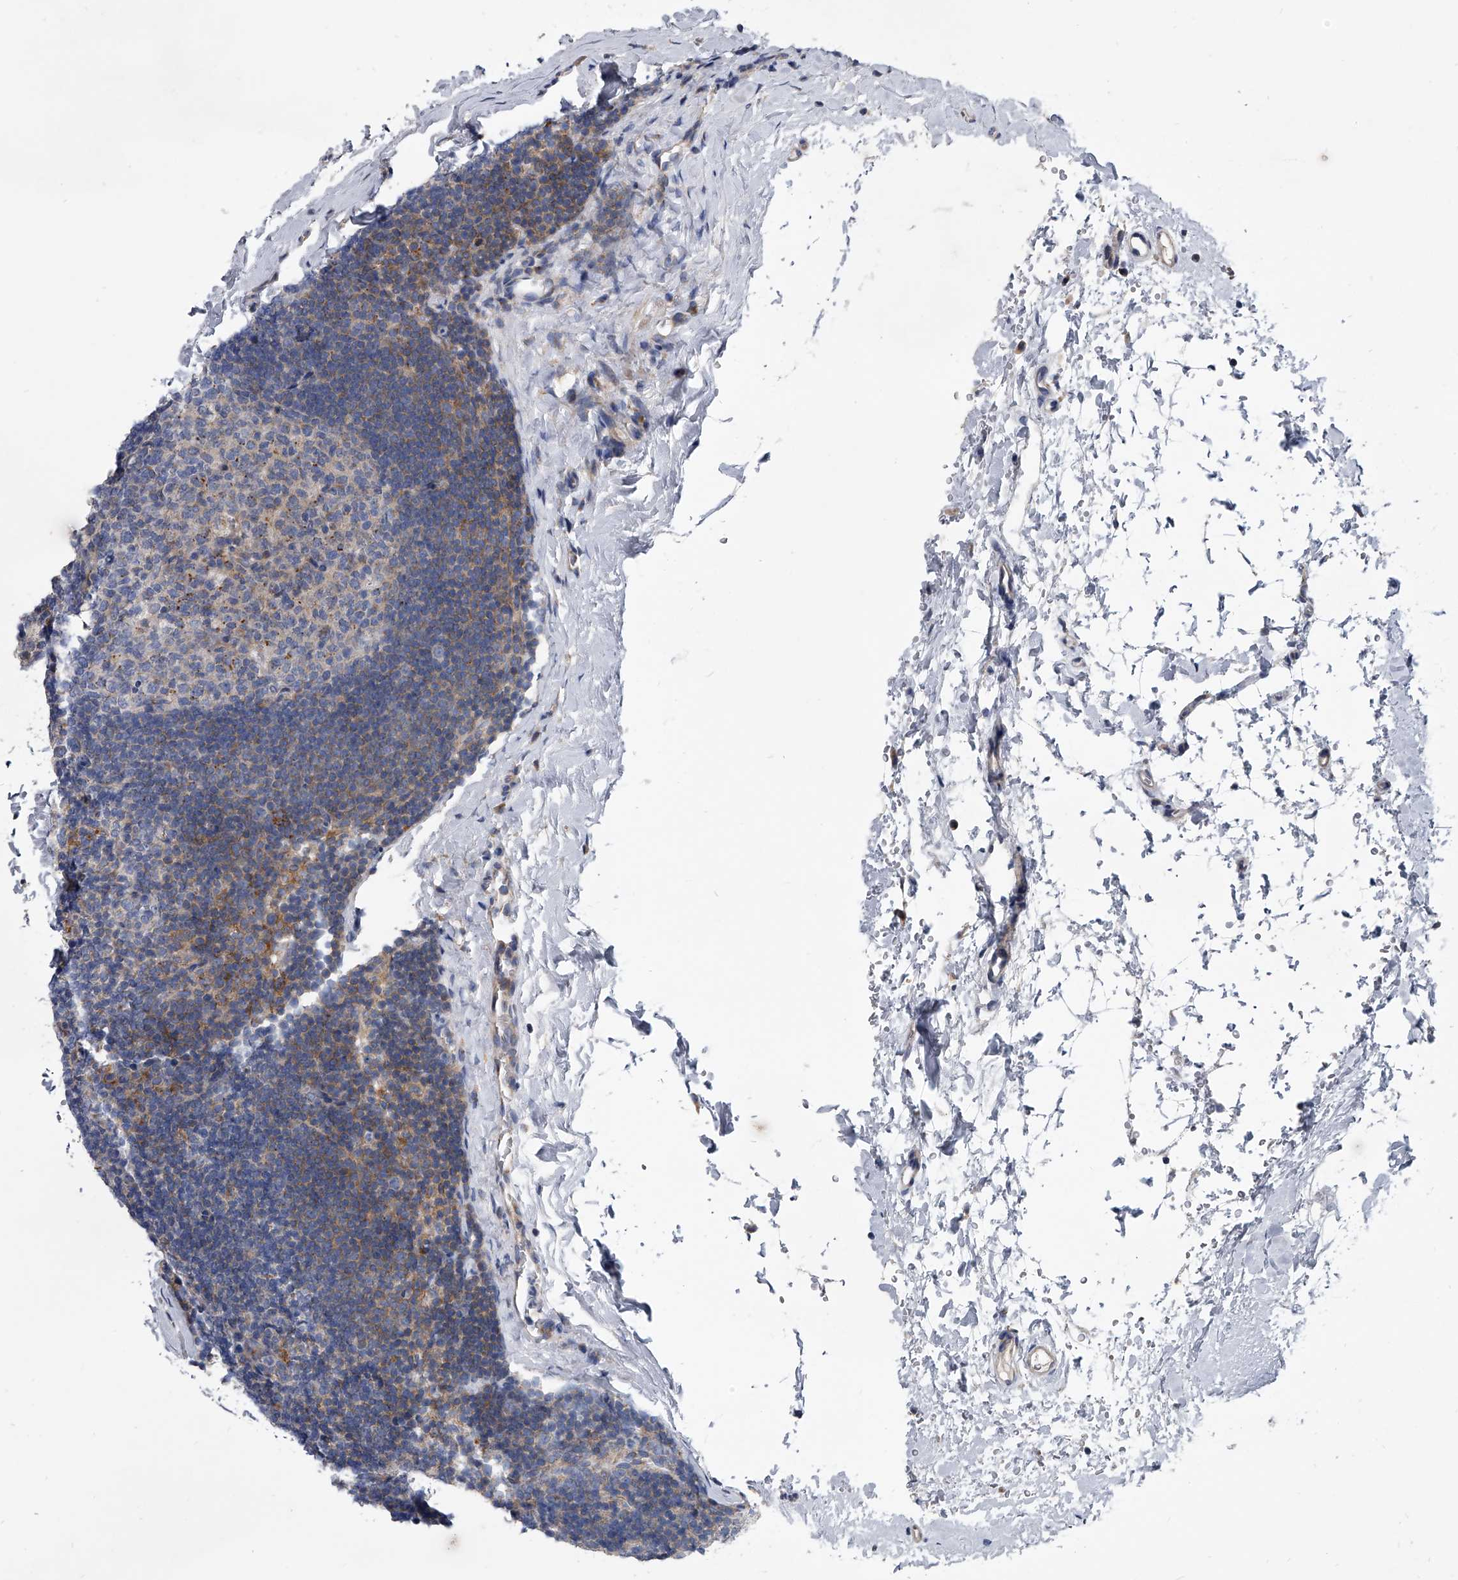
{"staining": {"intensity": "negative", "quantity": "none", "location": "none"}, "tissue": "lymph node", "cell_type": "Germinal center cells", "image_type": "normal", "snomed": [{"axis": "morphology", "description": "Normal tissue, NOS"}, {"axis": "topography", "description": "Lymph node"}], "caption": "Immunohistochemistry histopathology image of normal lymph node: lymph node stained with DAB (3,3'-diaminobenzidine) displays no significant protein positivity in germinal center cells.", "gene": "SPP1", "patient": {"sex": "female", "age": 22}}